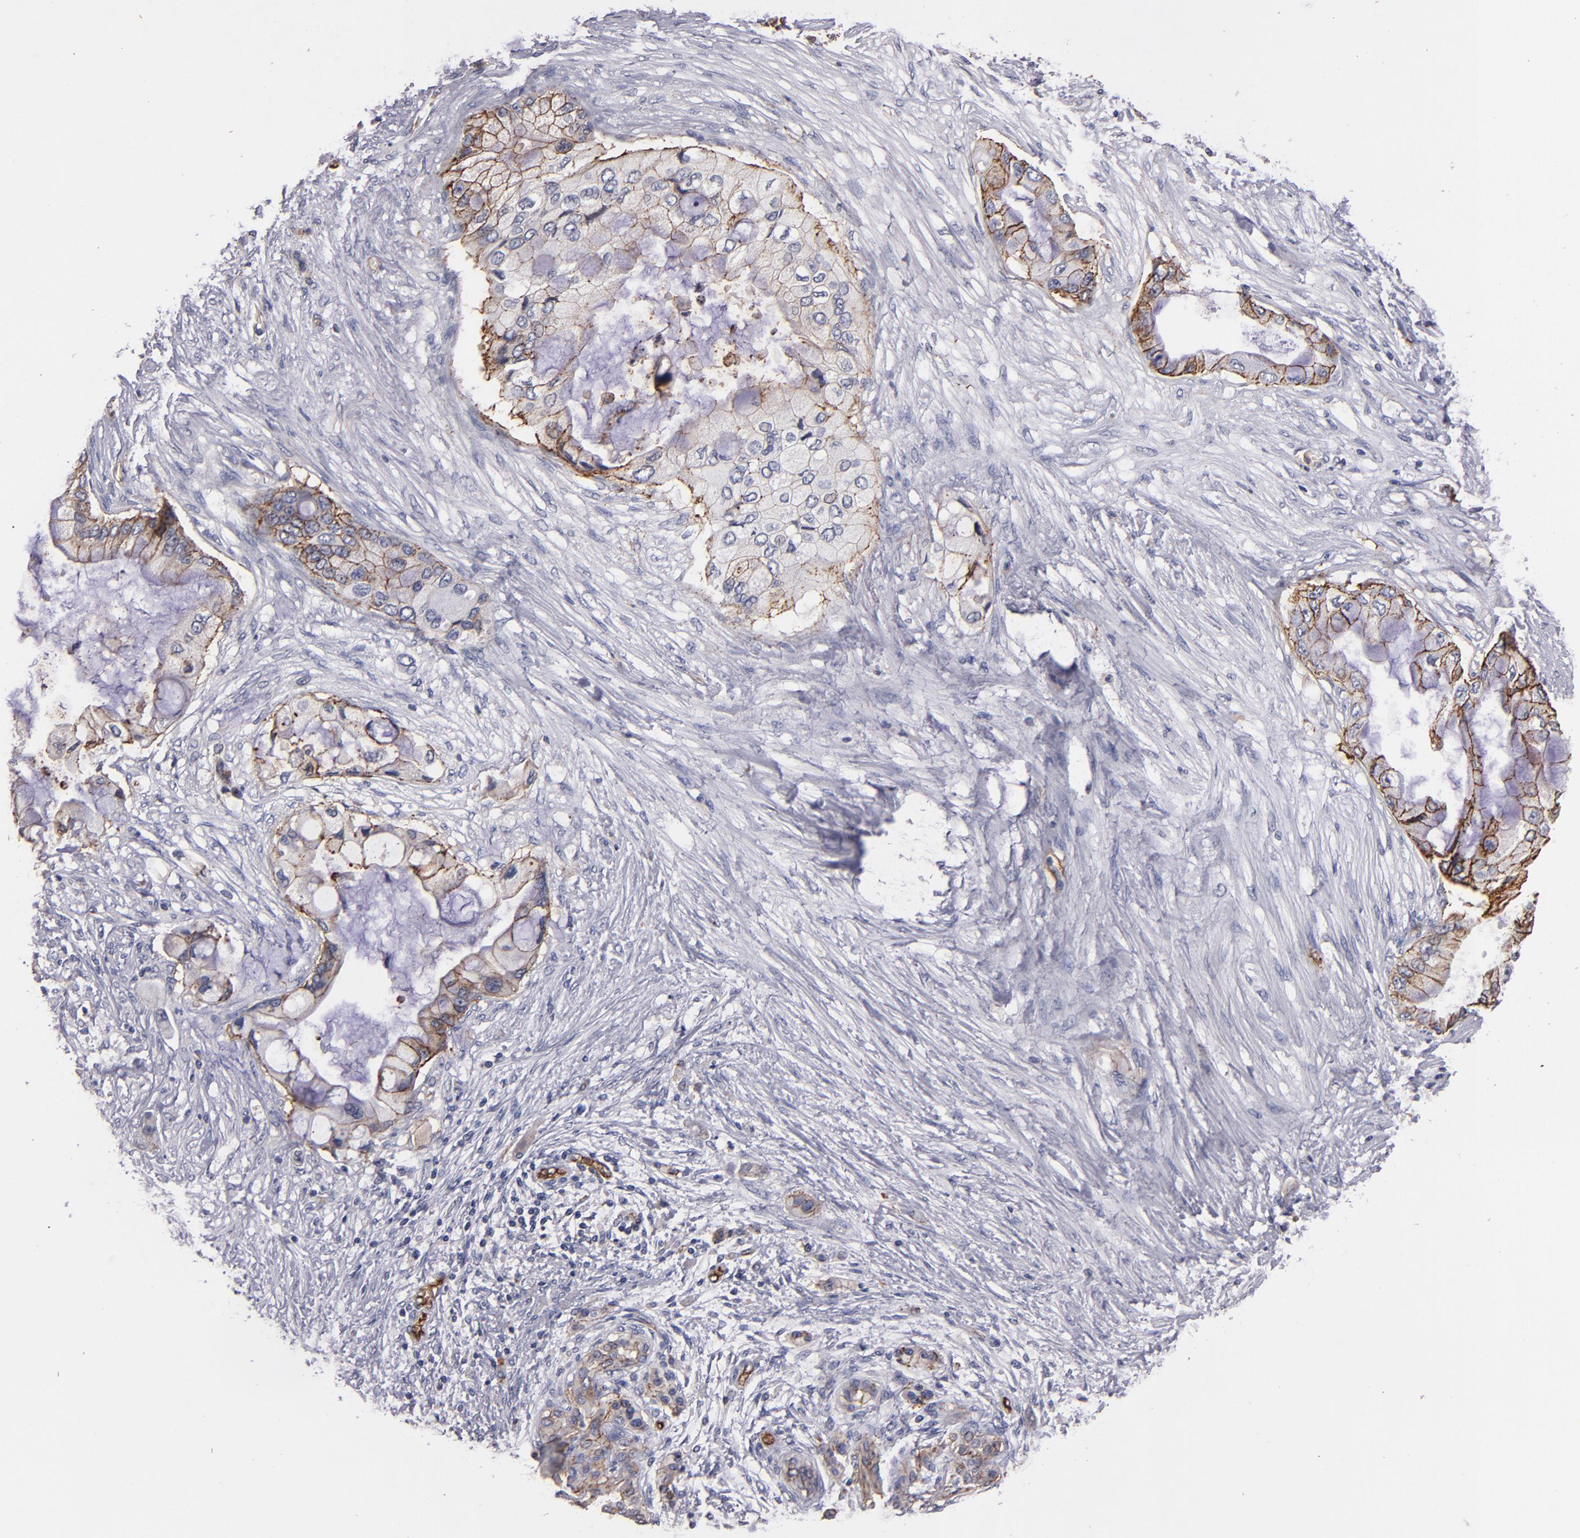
{"staining": {"intensity": "moderate", "quantity": ">75%", "location": "cytoplasmic/membranous"}, "tissue": "pancreatic cancer", "cell_type": "Tumor cells", "image_type": "cancer", "snomed": [{"axis": "morphology", "description": "Adenocarcinoma, NOS"}, {"axis": "topography", "description": "Pancreas"}], "caption": "IHC of human pancreatic cancer (adenocarcinoma) reveals medium levels of moderate cytoplasmic/membranous positivity in approximately >75% of tumor cells. (DAB = brown stain, brightfield microscopy at high magnification).", "gene": "CLDN5", "patient": {"sex": "female", "age": 59}}